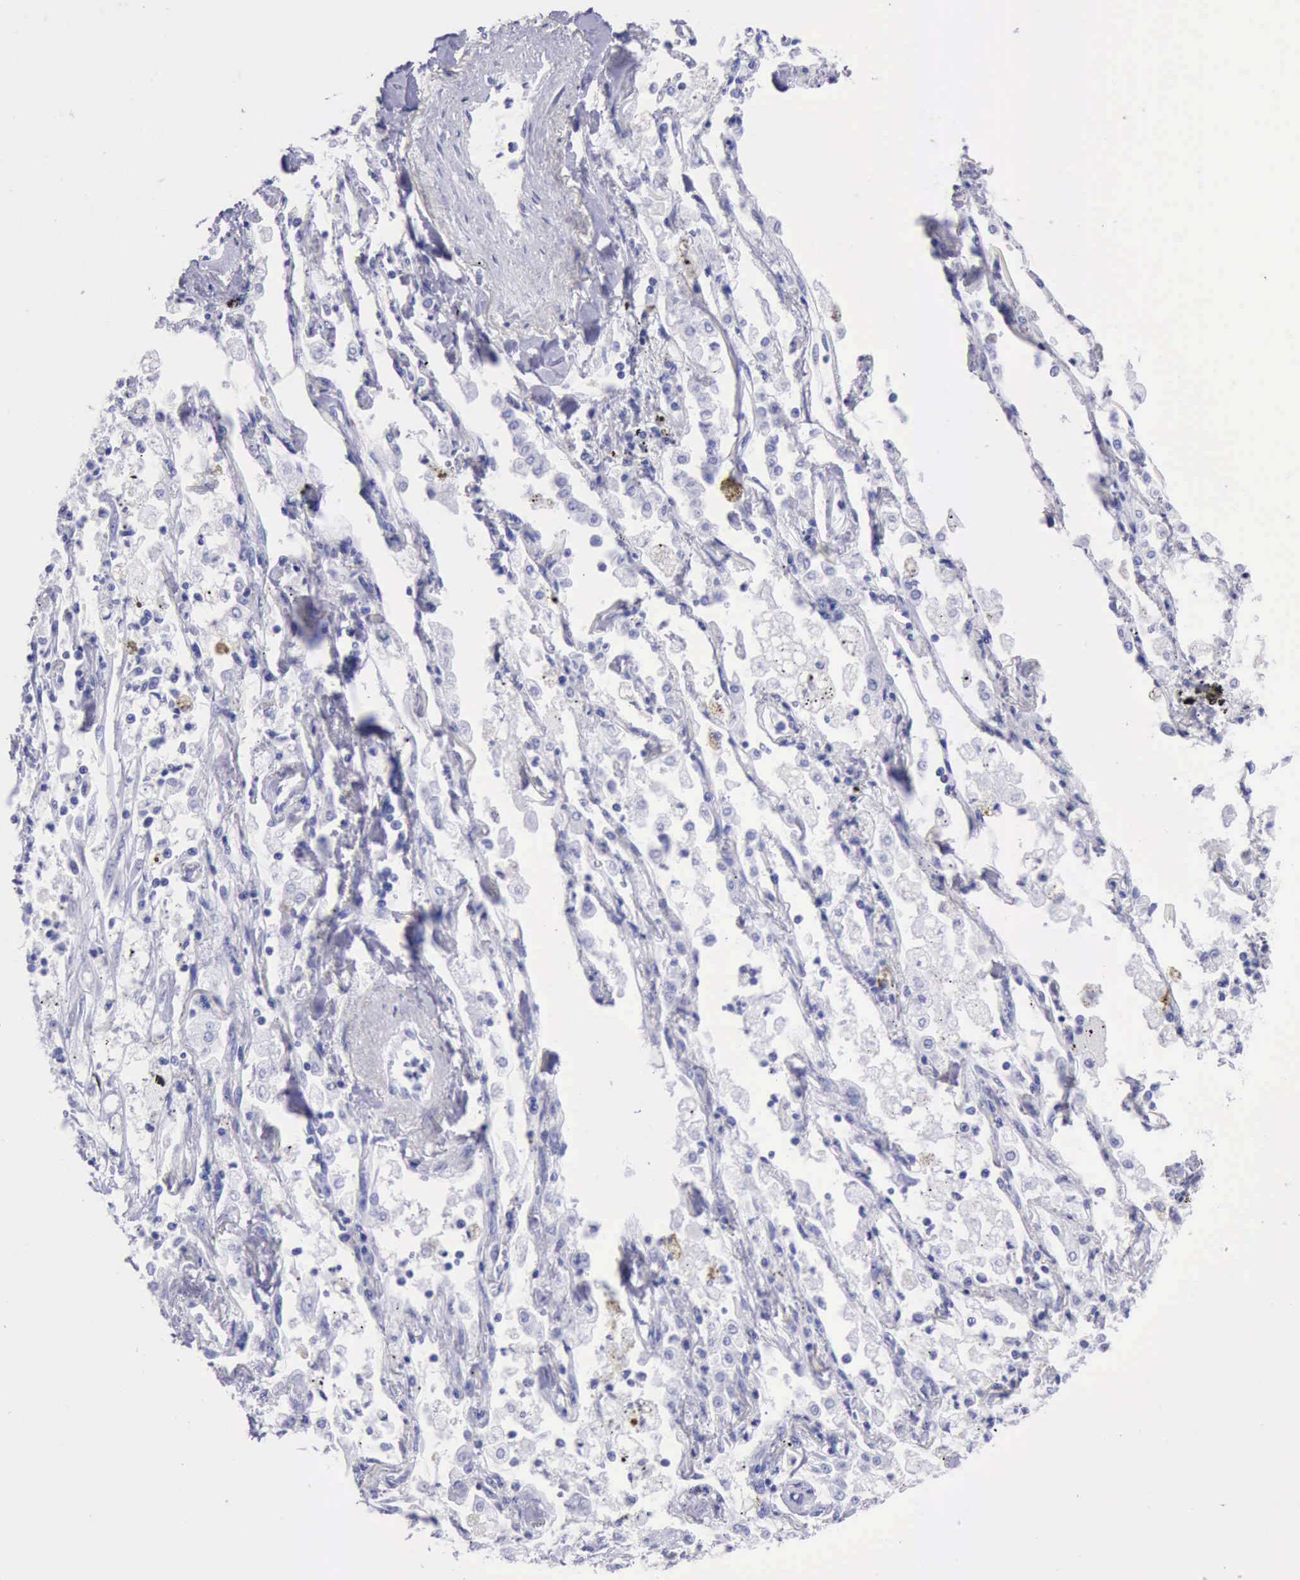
{"staining": {"intensity": "negative", "quantity": "none", "location": "none"}, "tissue": "lung cancer", "cell_type": "Tumor cells", "image_type": "cancer", "snomed": [{"axis": "morphology", "description": "Squamous cell carcinoma, NOS"}, {"axis": "topography", "description": "Lung"}], "caption": "DAB immunohistochemical staining of lung cancer exhibits no significant positivity in tumor cells.", "gene": "MCM2", "patient": {"sex": "male", "age": 75}}